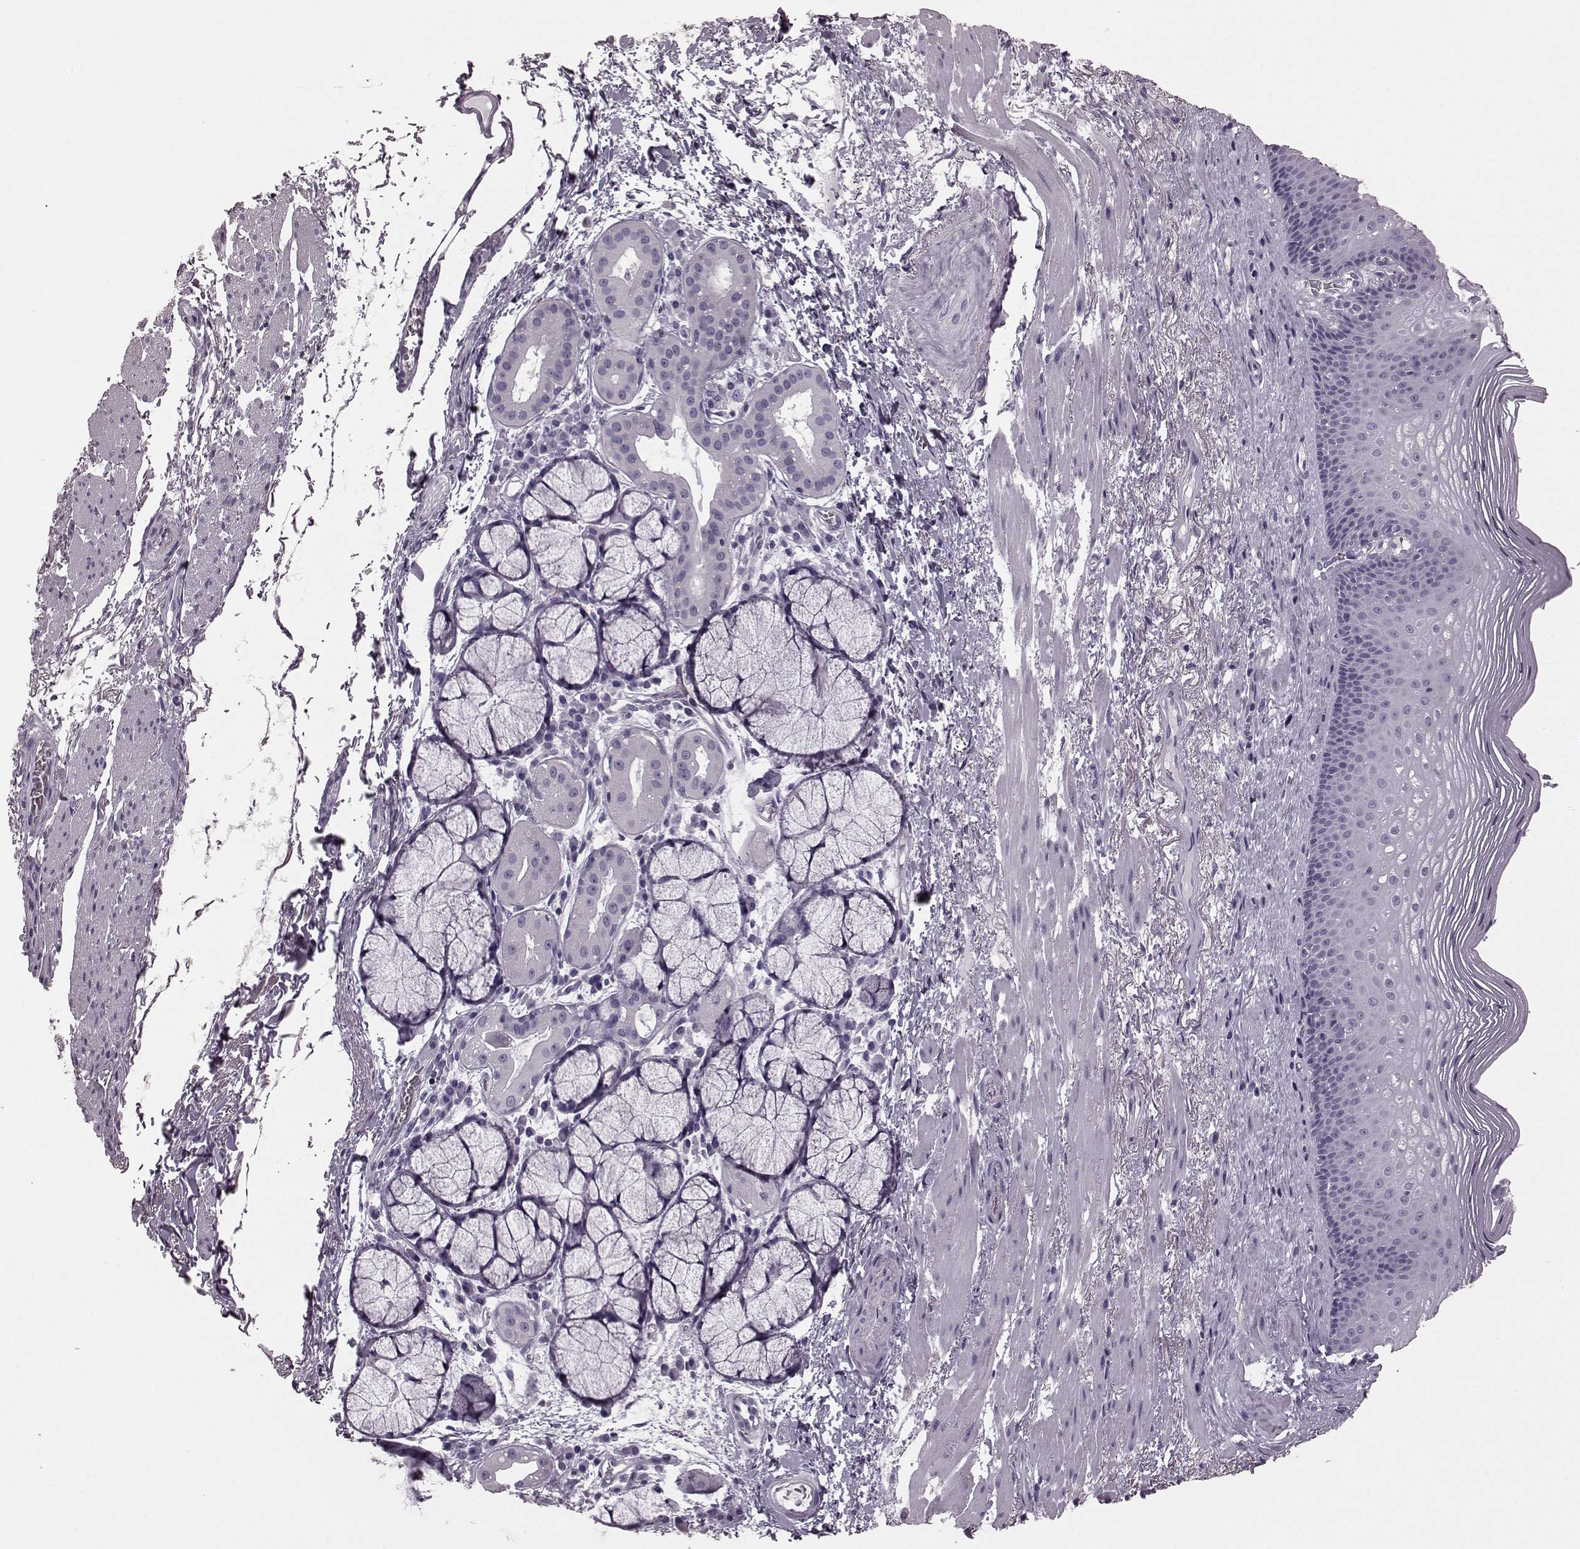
{"staining": {"intensity": "negative", "quantity": "none", "location": "none"}, "tissue": "esophagus", "cell_type": "Squamous epithelial cells", "image_type": "normal", "snomed": [{"axis": "morphology", "description": "Normal tissue, NOS"}, {"axis": "topography", "description": "Esophagus"}], "caption": "The immunohistochemistry (IHC) image has no significant positivity in squamous epithelial cells of esophagus. Brightfield microscopy of immunohistochemistry stained with DAB (3,3'-diaminobenzidine) (brown) and hematoxylin (blue), captured at high magnification.", "gene": "CRYBA2", "patient": {"sex": "male", "age": 76}}